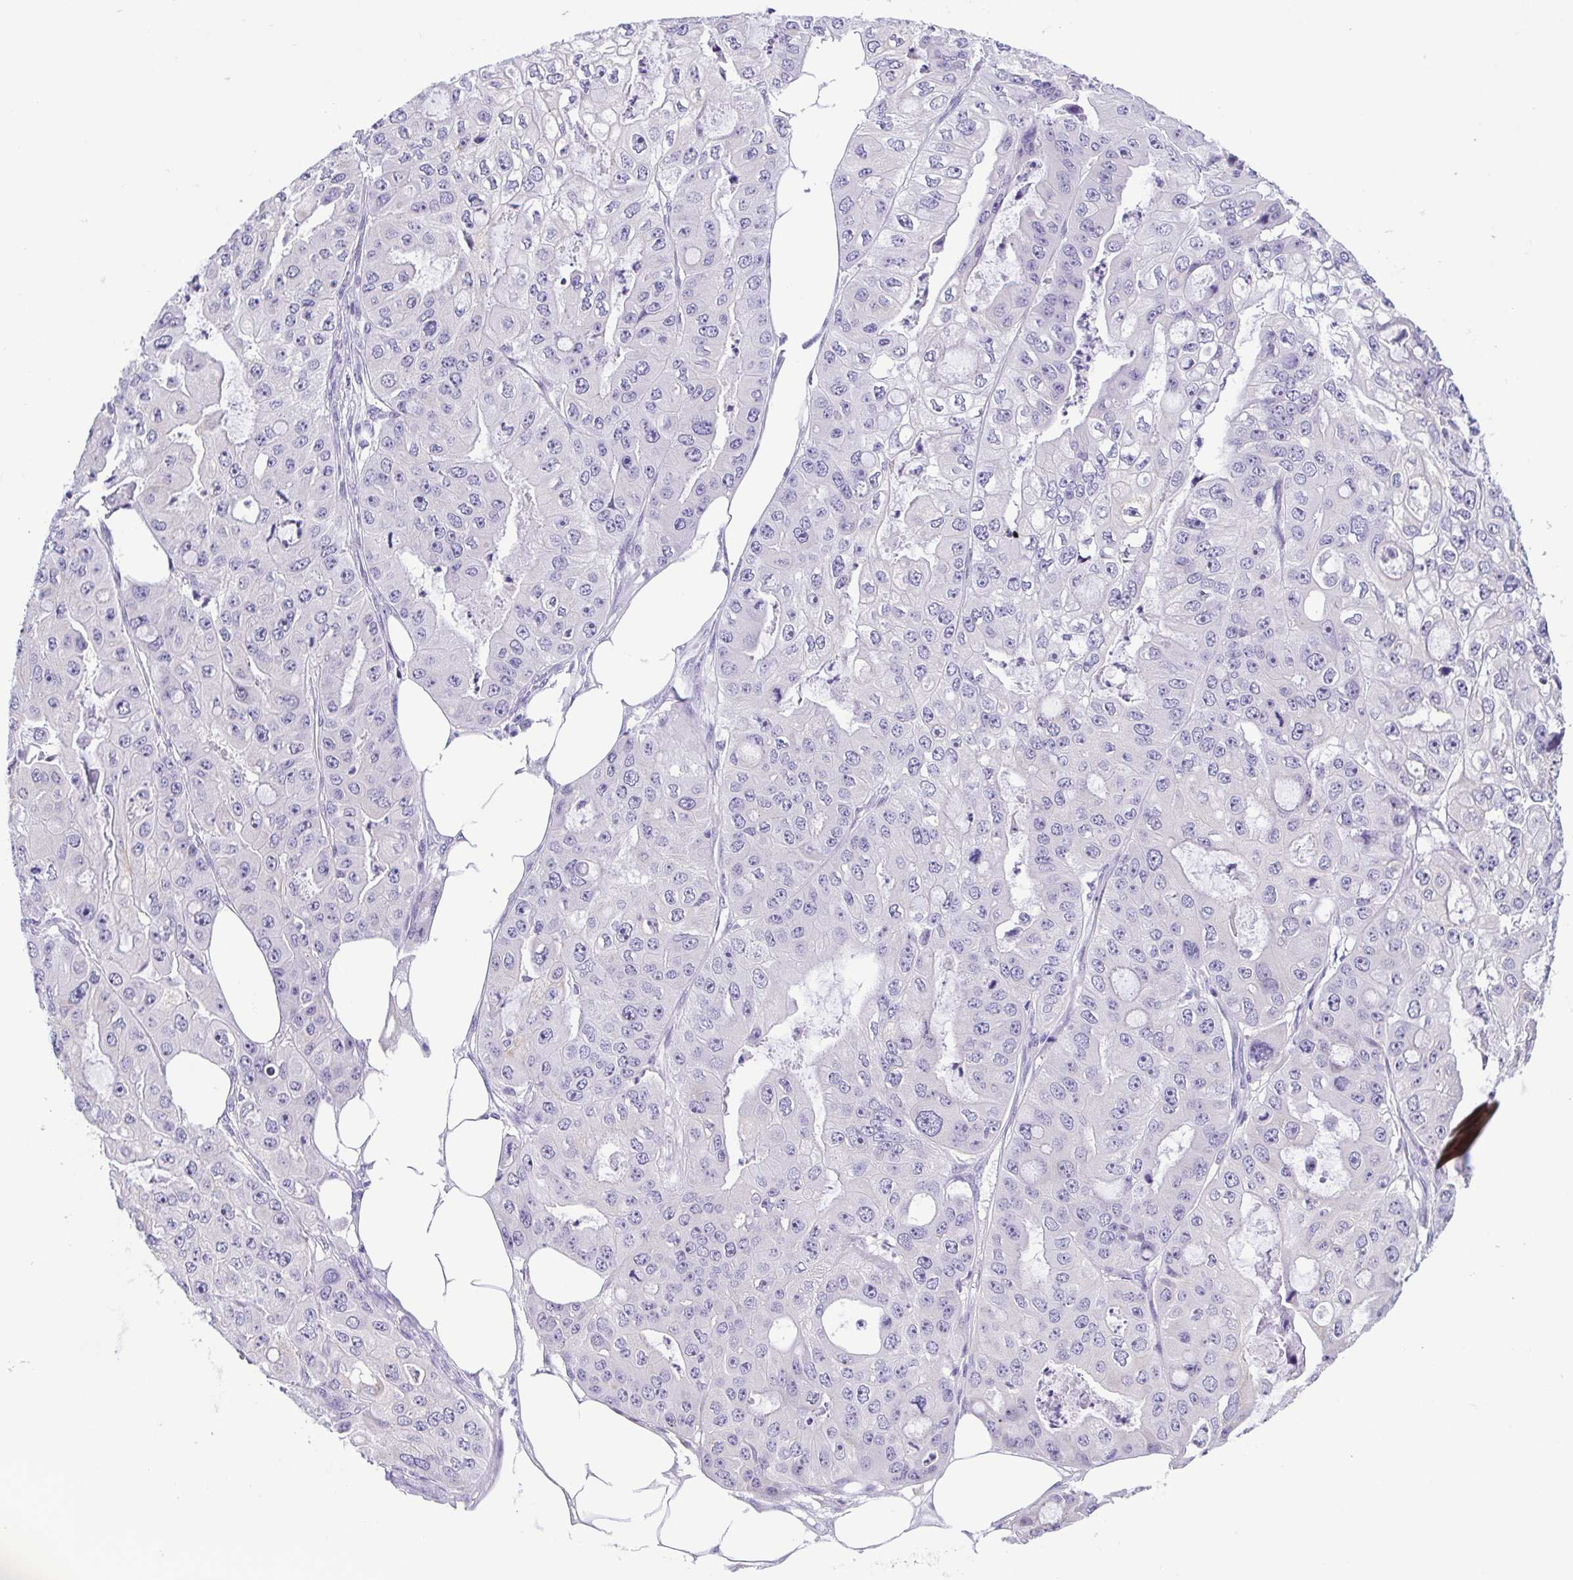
{"staining": {"intensity": "negative", "quantity": "none", "location": "none"}, "tissue": "ovarian cancer", "cell_type": "Tumor cells", "image_type": "cancer", "snomed": [{"axis": "morphology", "description": "Cystadenocarcinoma, serous, NOS"}, {"axis": "topography", "description": "Ovary"}], "caption": "Ovarian cancer stained for a protein using immunohistochemistry (IHC) reveals no positivity tumor cells.", "gene": "MYL7", "patient": {"sex": "female", "age": 56}}